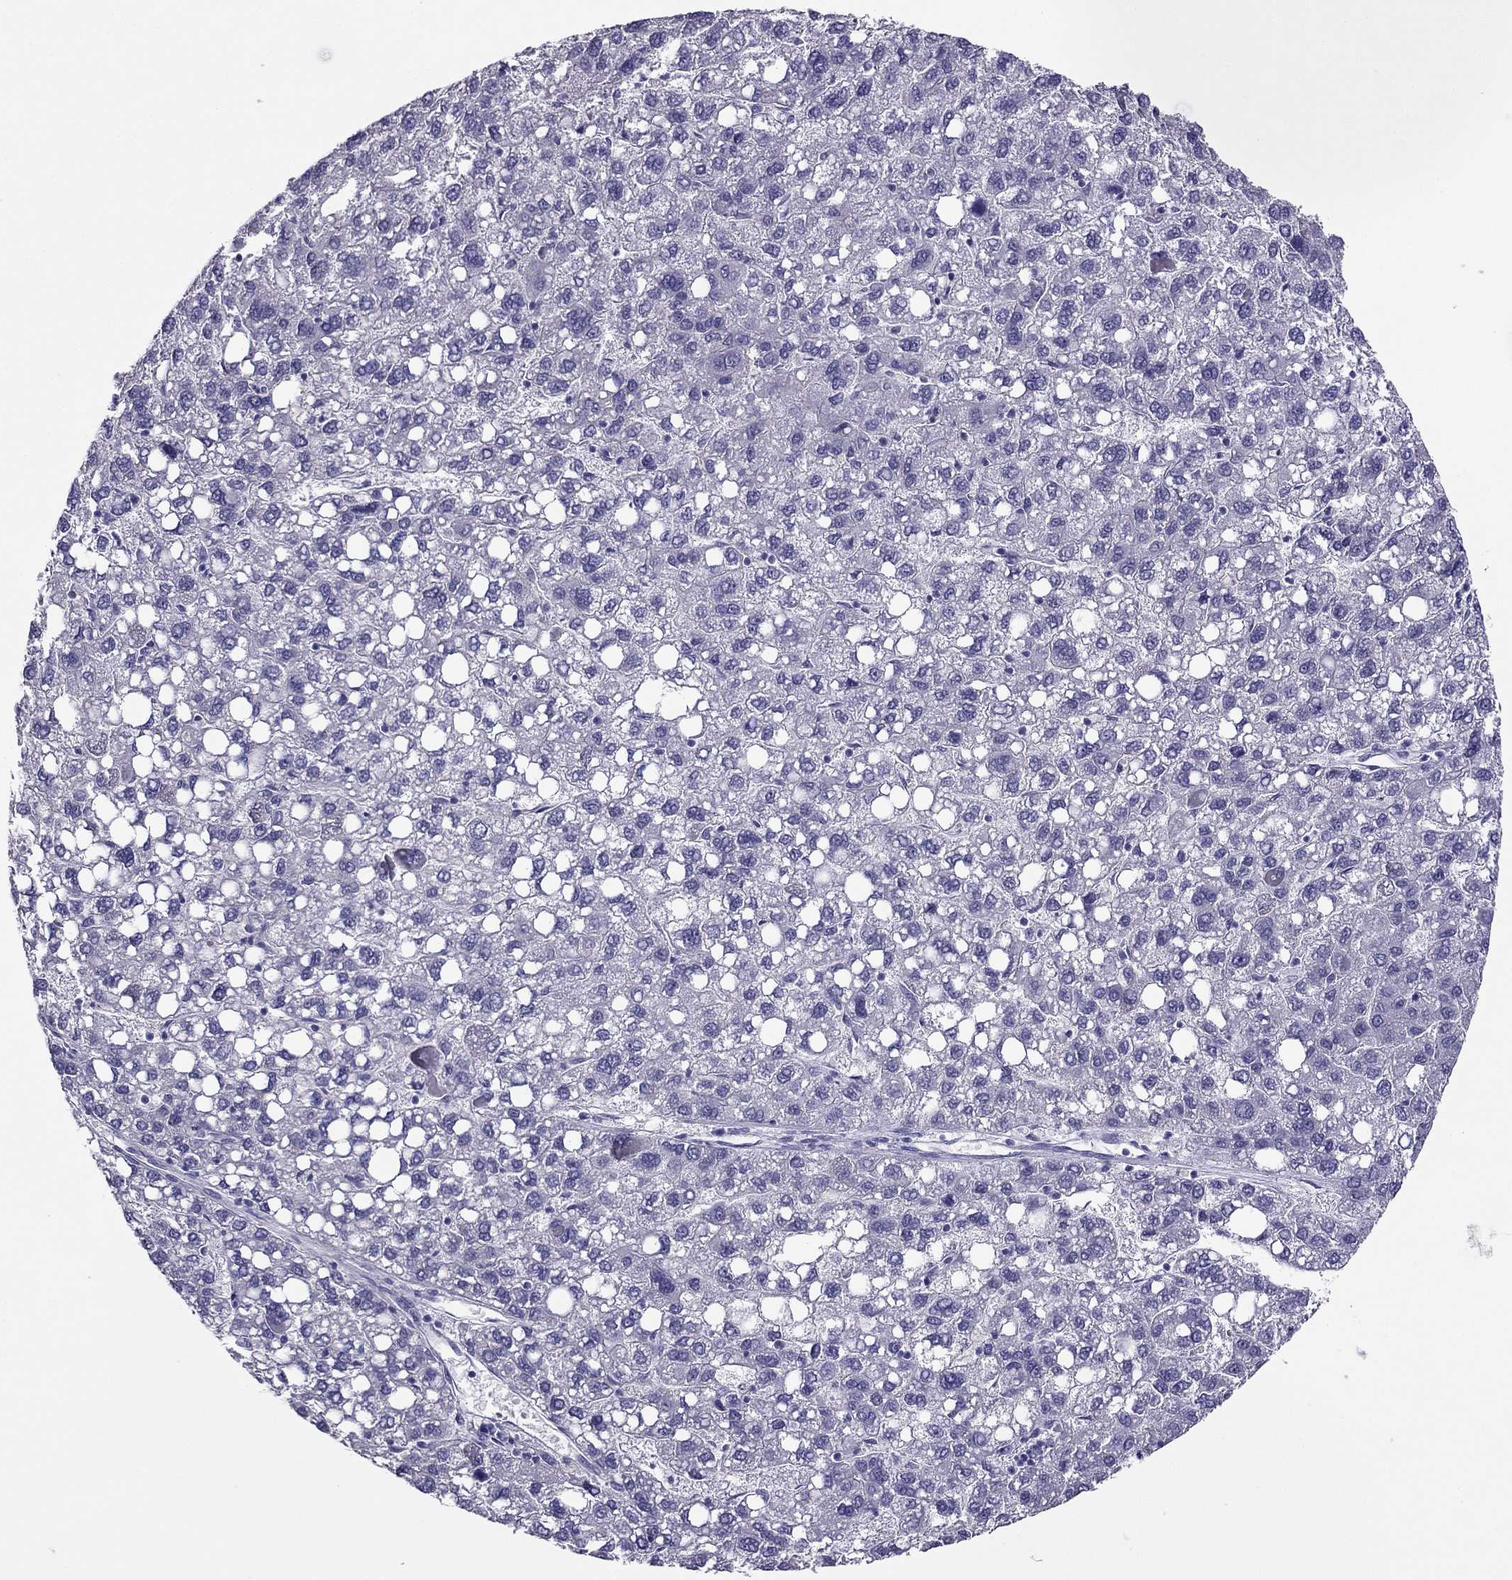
{"staining": {"intensity": "negative", "quantity": "none", "location": "none"}, "tissue": "liver cancer", "cell_type": "Tumor cells", "image_type": "cancer", "snomed": [{"axis": "morphology", "description": "Carcinoma, Hepatocellular, NOS"}, {"axis": "topography", "description": "Liver"}], "caption": "Immunohistochemistry histopathology image of human liver cancer (hepatocellular carcinoma) stained for a protein (brown), which demonstrates no staining in tumor cells.", "gene": "PDE6A", "patient": {"sex": "female", "age": 82}}